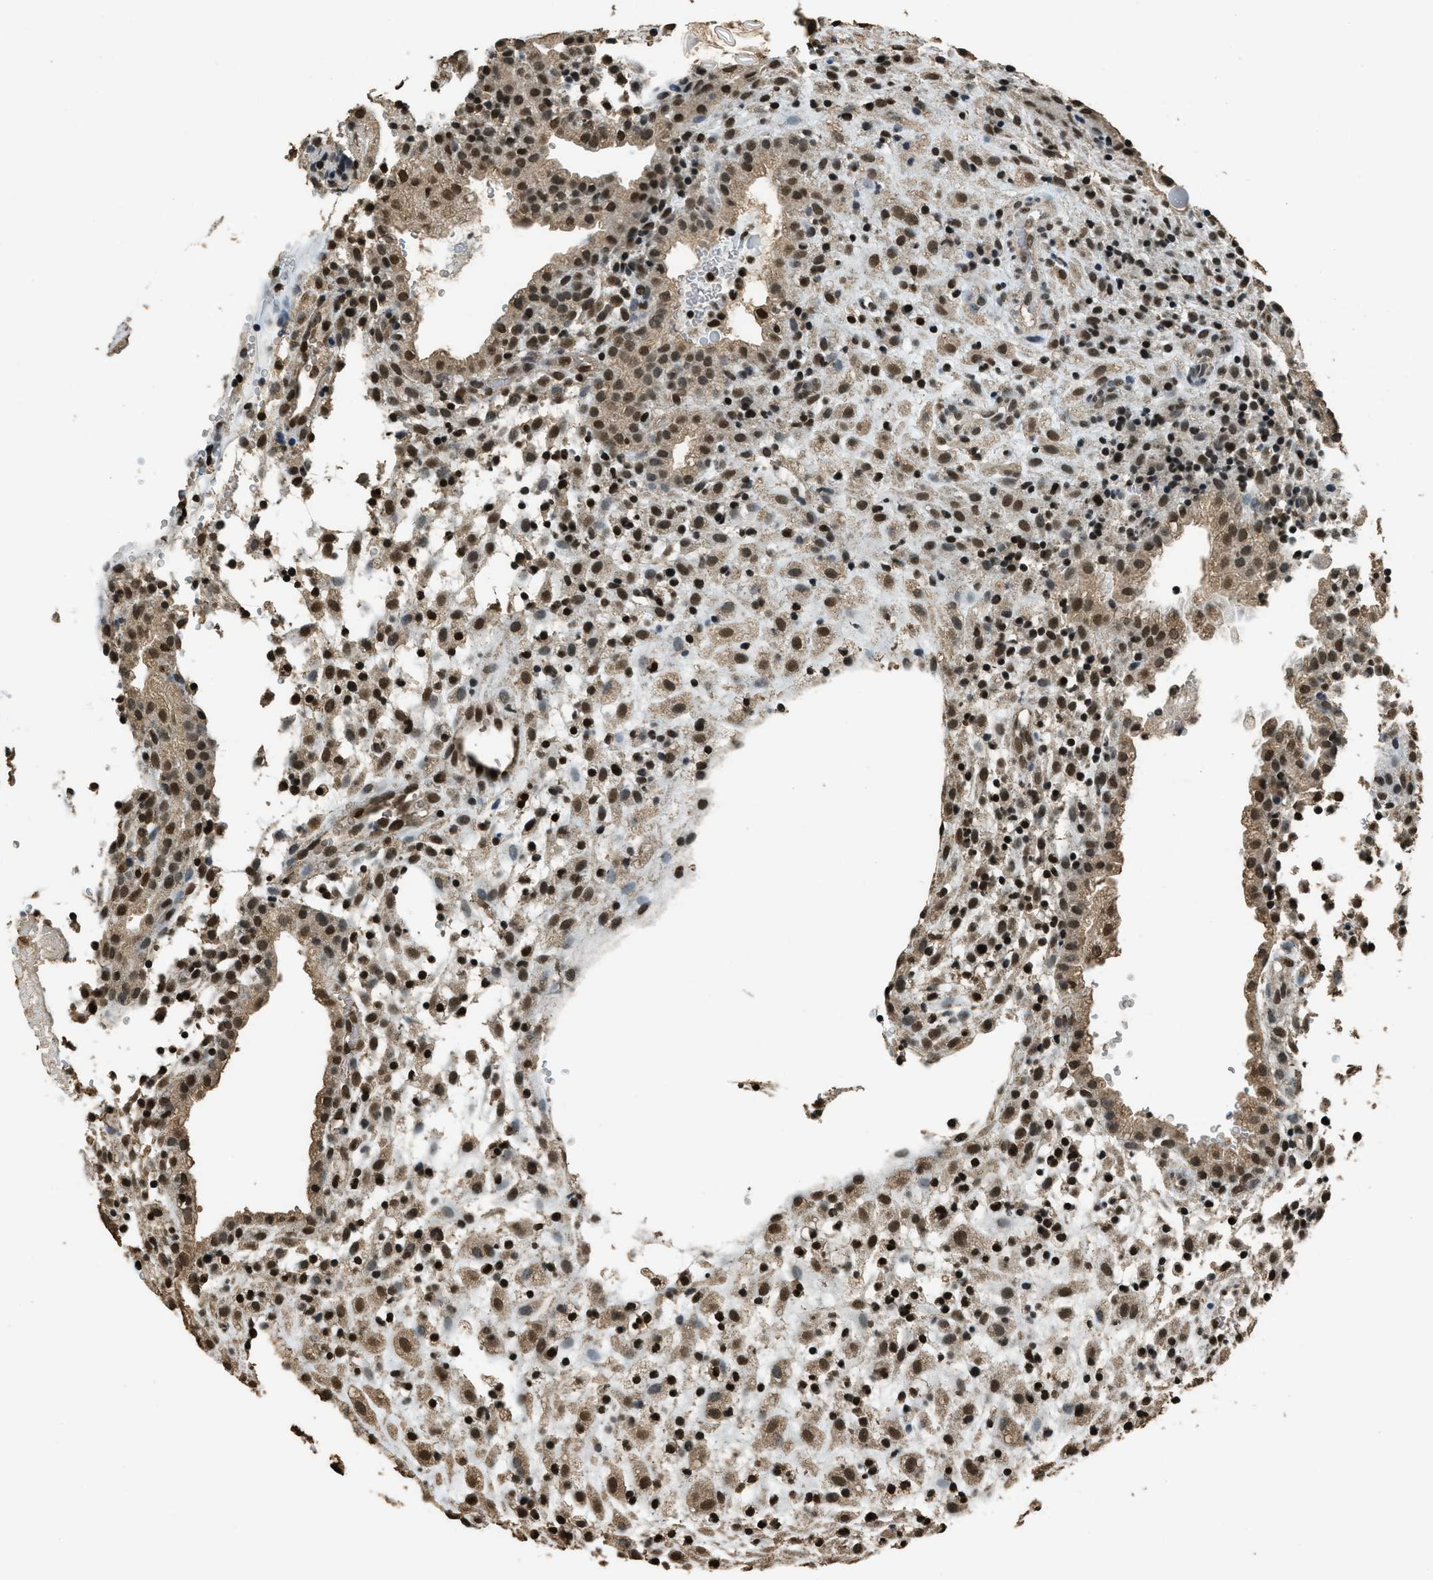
{"staining": {"intensity": "moderate", "quantity": ">75%", "location": "nuclear"}, "tissue": "placenta", "cell_type": "Decidual cells", "image_type": "normal", "snomed": [{"axis": "morphology", "description": "Normal tissue, NOS"}, {"axis": "topography", "description": "Placenta"}], "caption": "Immunohistochemical staining of normal human placenta reveals moderate nuclear protein expression in about >75% of decidual cells.", "gene": "MYB", "patient": {"sex": "female", "age": 18}}